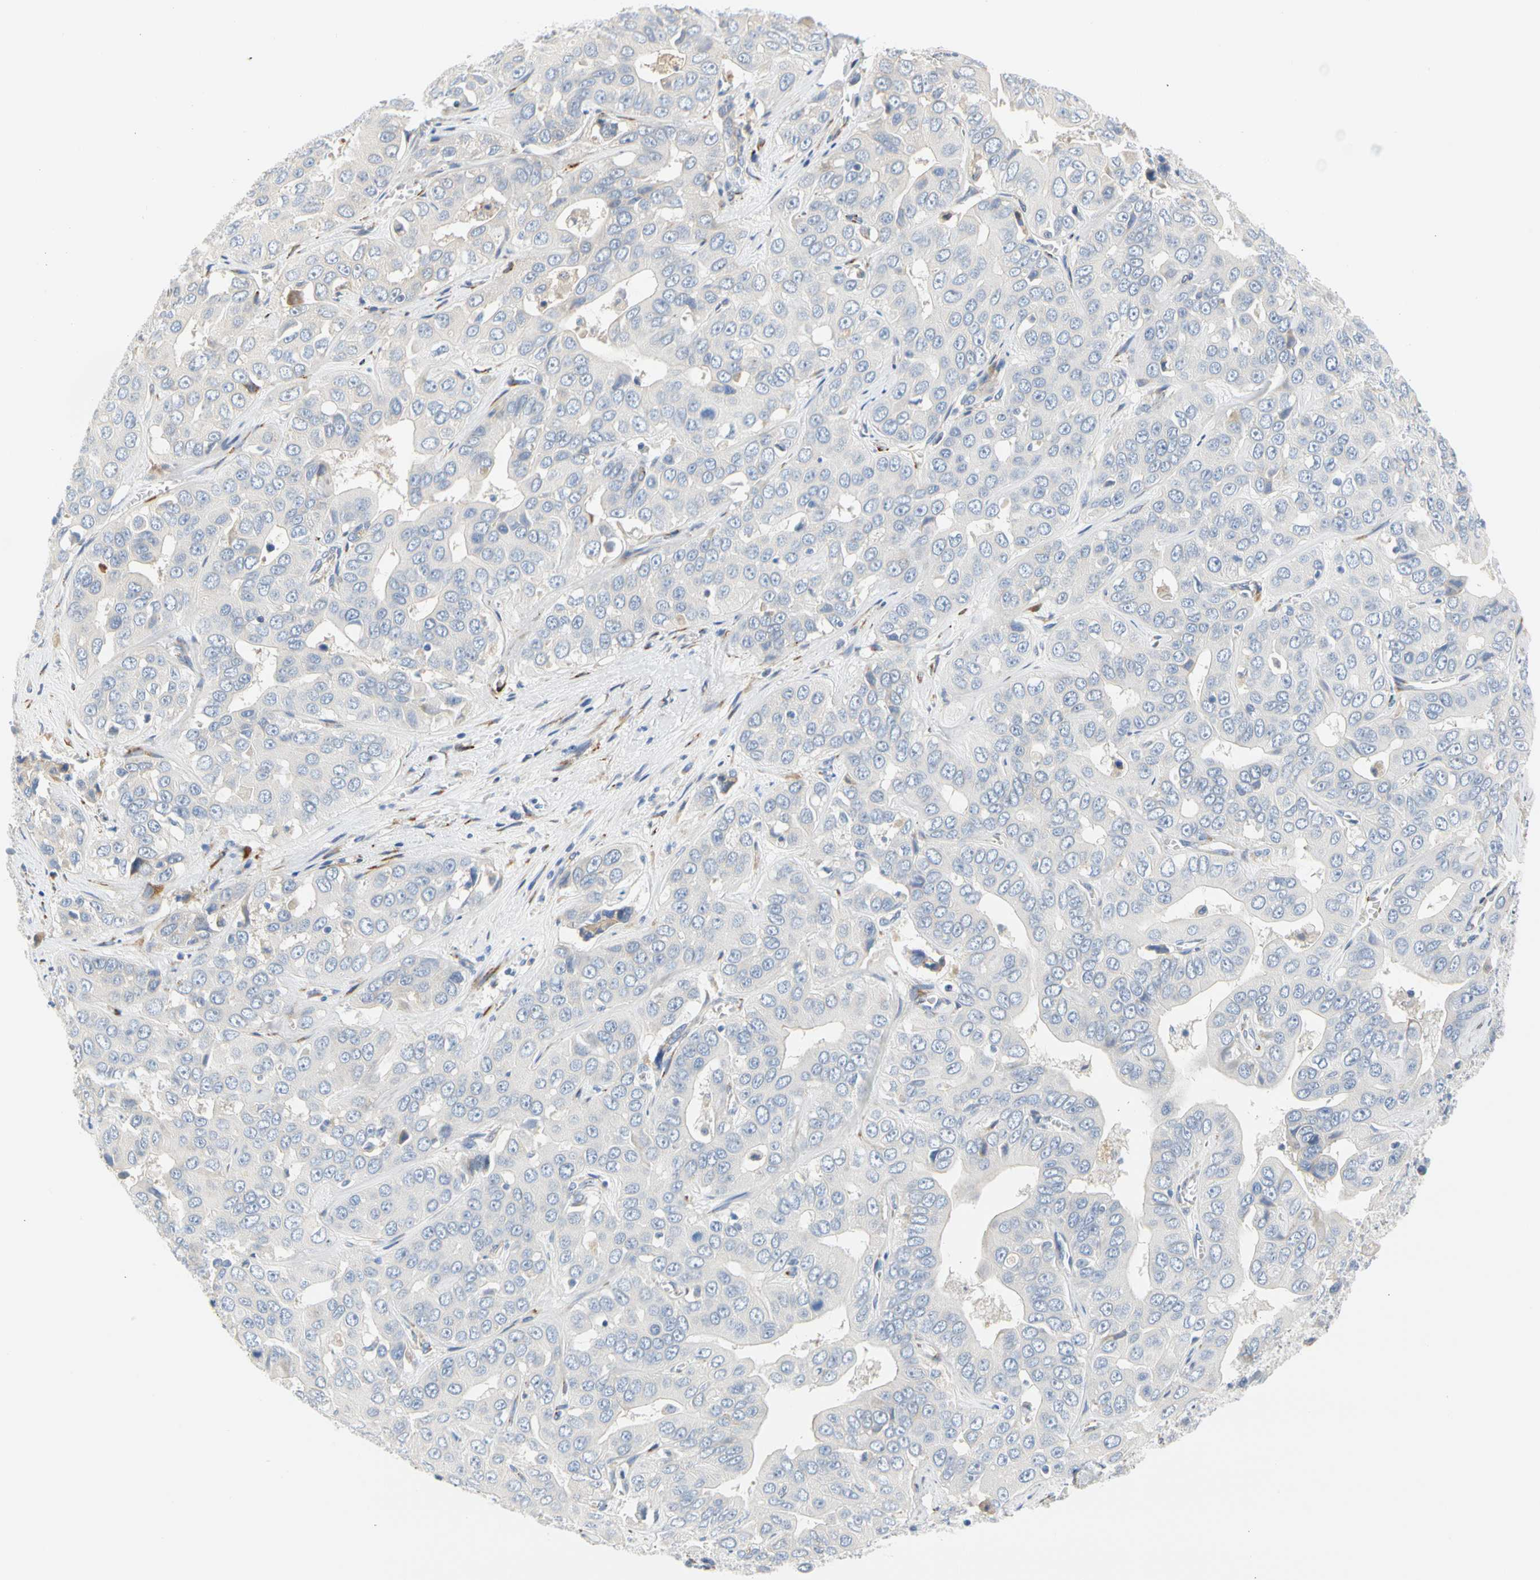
{"staining": {"intensity": "negative", "quantity": "none", "location": "none"}, "tissue": "liver cancer", "cell_type": "Tumor cells", "image_type": "cancer", "snomed": [{"axis": "morphology", "description": "Cholangiocarcinoma"}, {"axis": "topography", "description": "Liver"}], "caption": "IHC image of human liver cancer (cholangiocarcinoma) stained for a protein (brown), which shows no staining in tumor cells.", "gene": "ZNF236", "patient": {"sex": "female", "age": 52}}